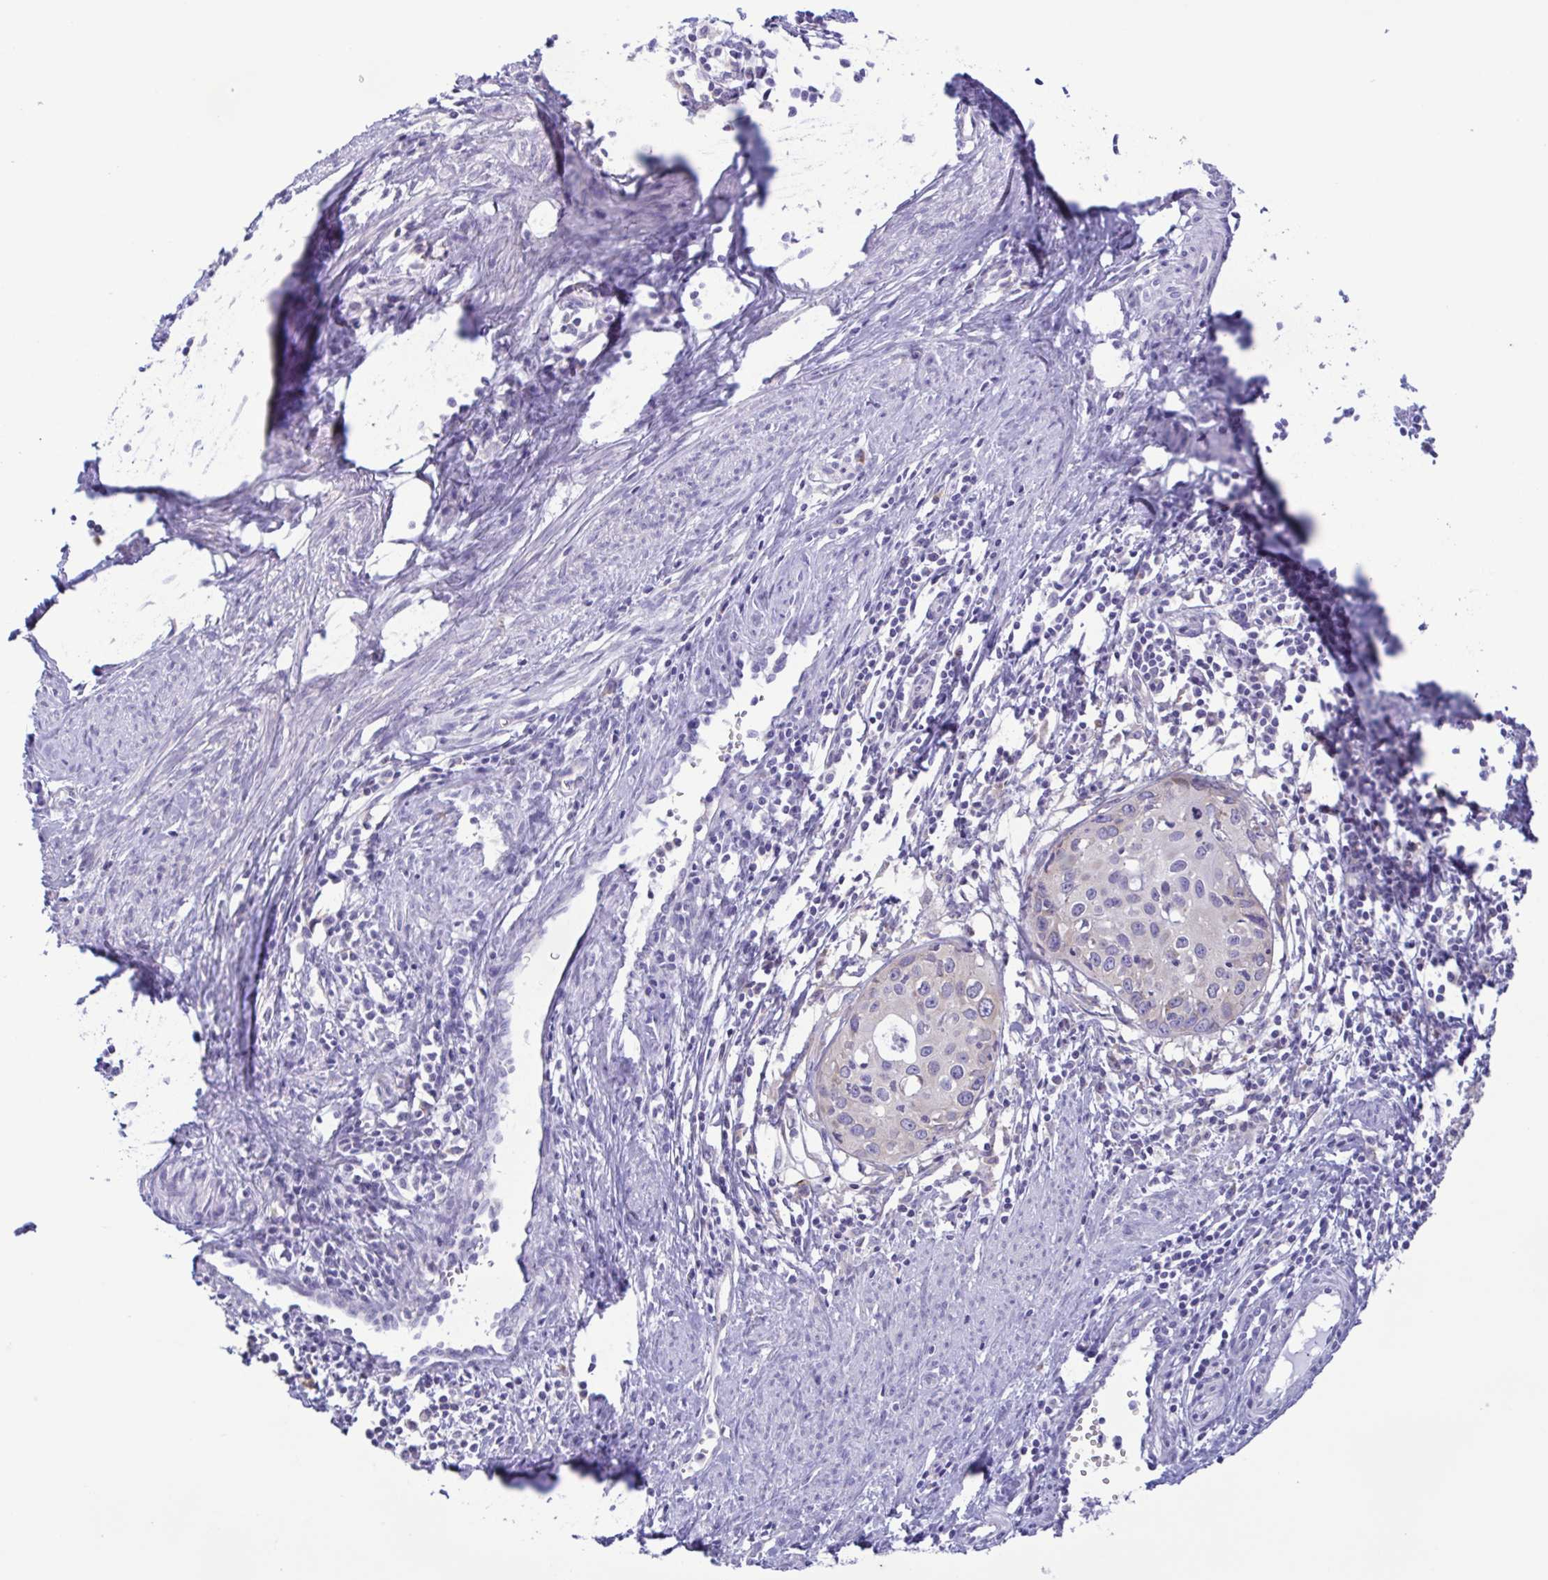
{"staining": {"intensity": "negative", "quantity": "none", "location": "none"}, "tissue": "cervical cancer", "cell_type": "Tumor cells", "image_type": "cancer", "snomed": [{"axis": "morphology", "description": "Squamous cell carcinoma, NOS"}, {"axis": "topography", "description": "Cervix"}], "caption": "Cervical squamous cell carcinoma was stained to show a protein in brown. There is no significant staining in tumor cells. Brightfield microscopy of IHC stained with DAB (3,3'-diaminobenzidine) (brown) and hematoxylin (blue), captured at high magnification.", "gene": "TNNI3", "patient": {"sex": "female", "age": 40}}